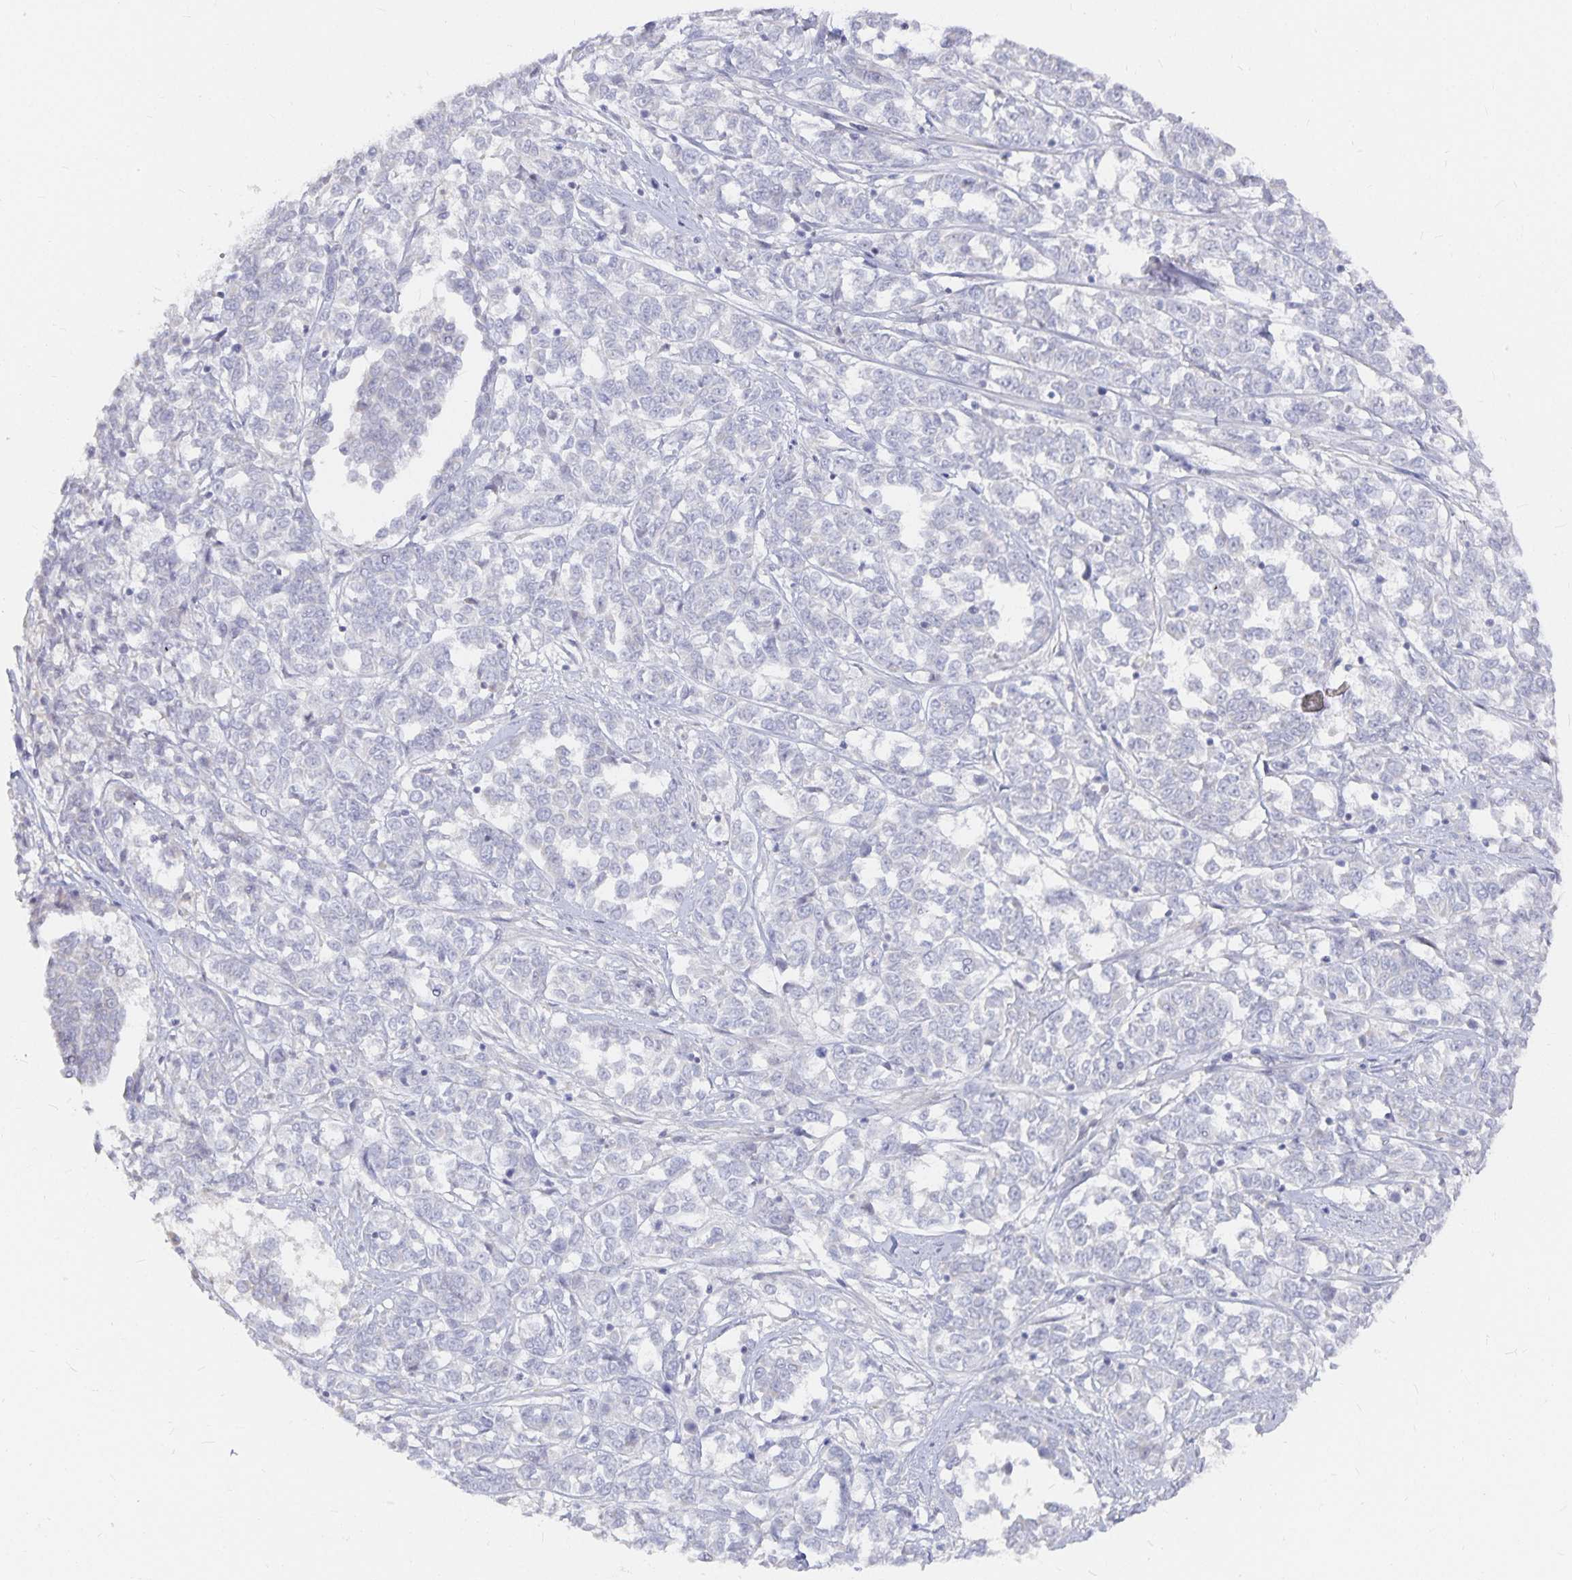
{"staining": {"intensity": "negative", "quantity": "none", "location": "none"}, "tissue": "melanoma", "cell_type": "Tumor cells", "image_type": "cancer", "snomed": [{"axis": "morphology", "description": "Malignant melanoma, NOS"}, {"axis": "topography", "description": "Skin"}], "caption": "Micrograph shows no significant protein staining in tumor cells of malignant melanoma.", "gene": "DNAH9", "patient": {"sex": "female", "age": 72}}